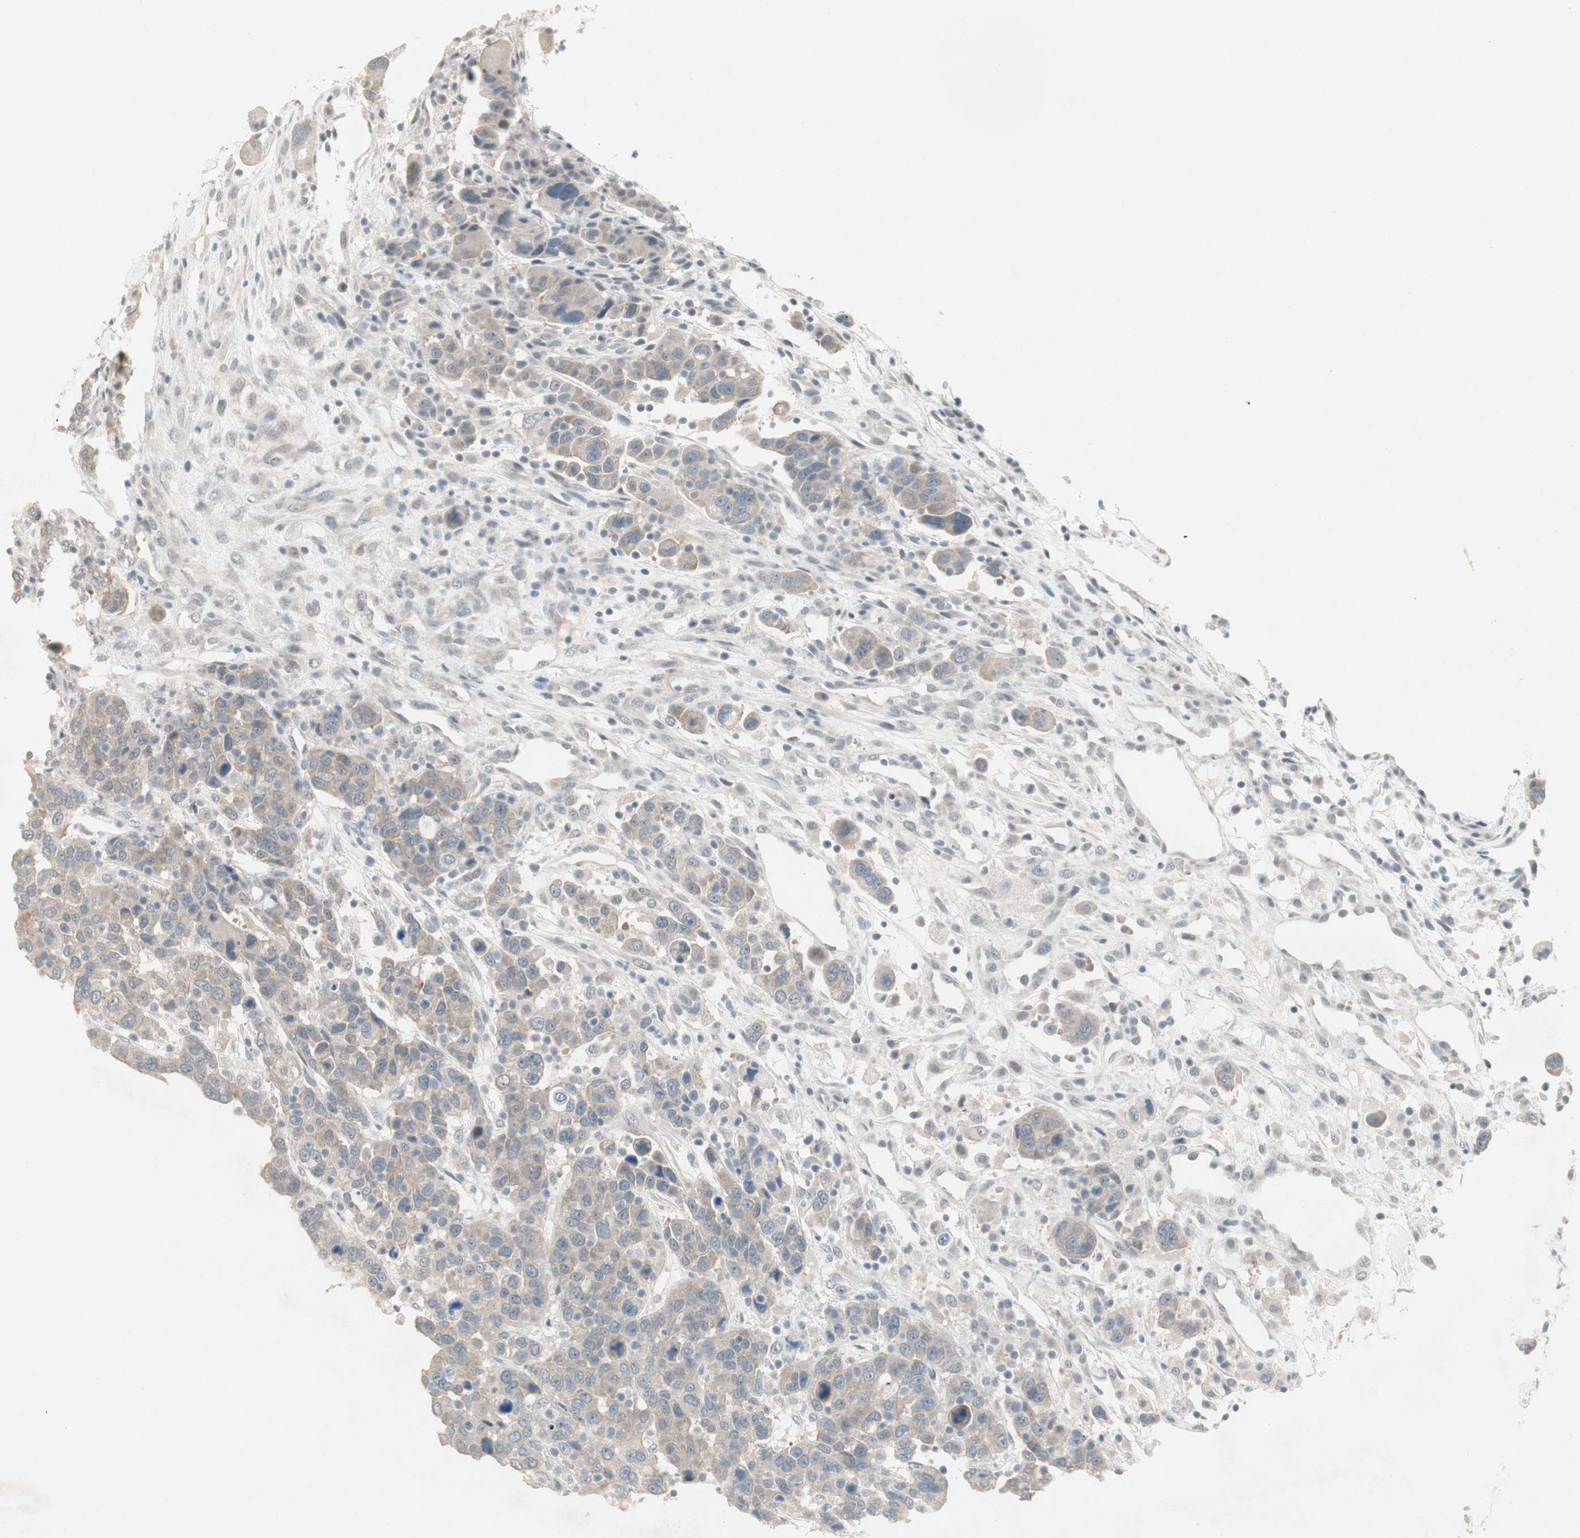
{"staining": {"intensity": "weak", "quantity": "25%-75%", "location": "cytoplasmic/membranous"}, "tissue": "breast cancer", "cell_type": "Tumor cells", "image_type": "cancer", "snomed": [{"axis": "morphology", "description": "Duct carcinoma"}, {"axis": "topography", "description": "Breast"}], "caption": "Human breast cancer stained with a brown dye displays weak cytoplasmic/membranous positive staining in about 25%-75% of tumor cells.", "gene": "RTL6", "patient": {"sex": "female", "age": 37}}